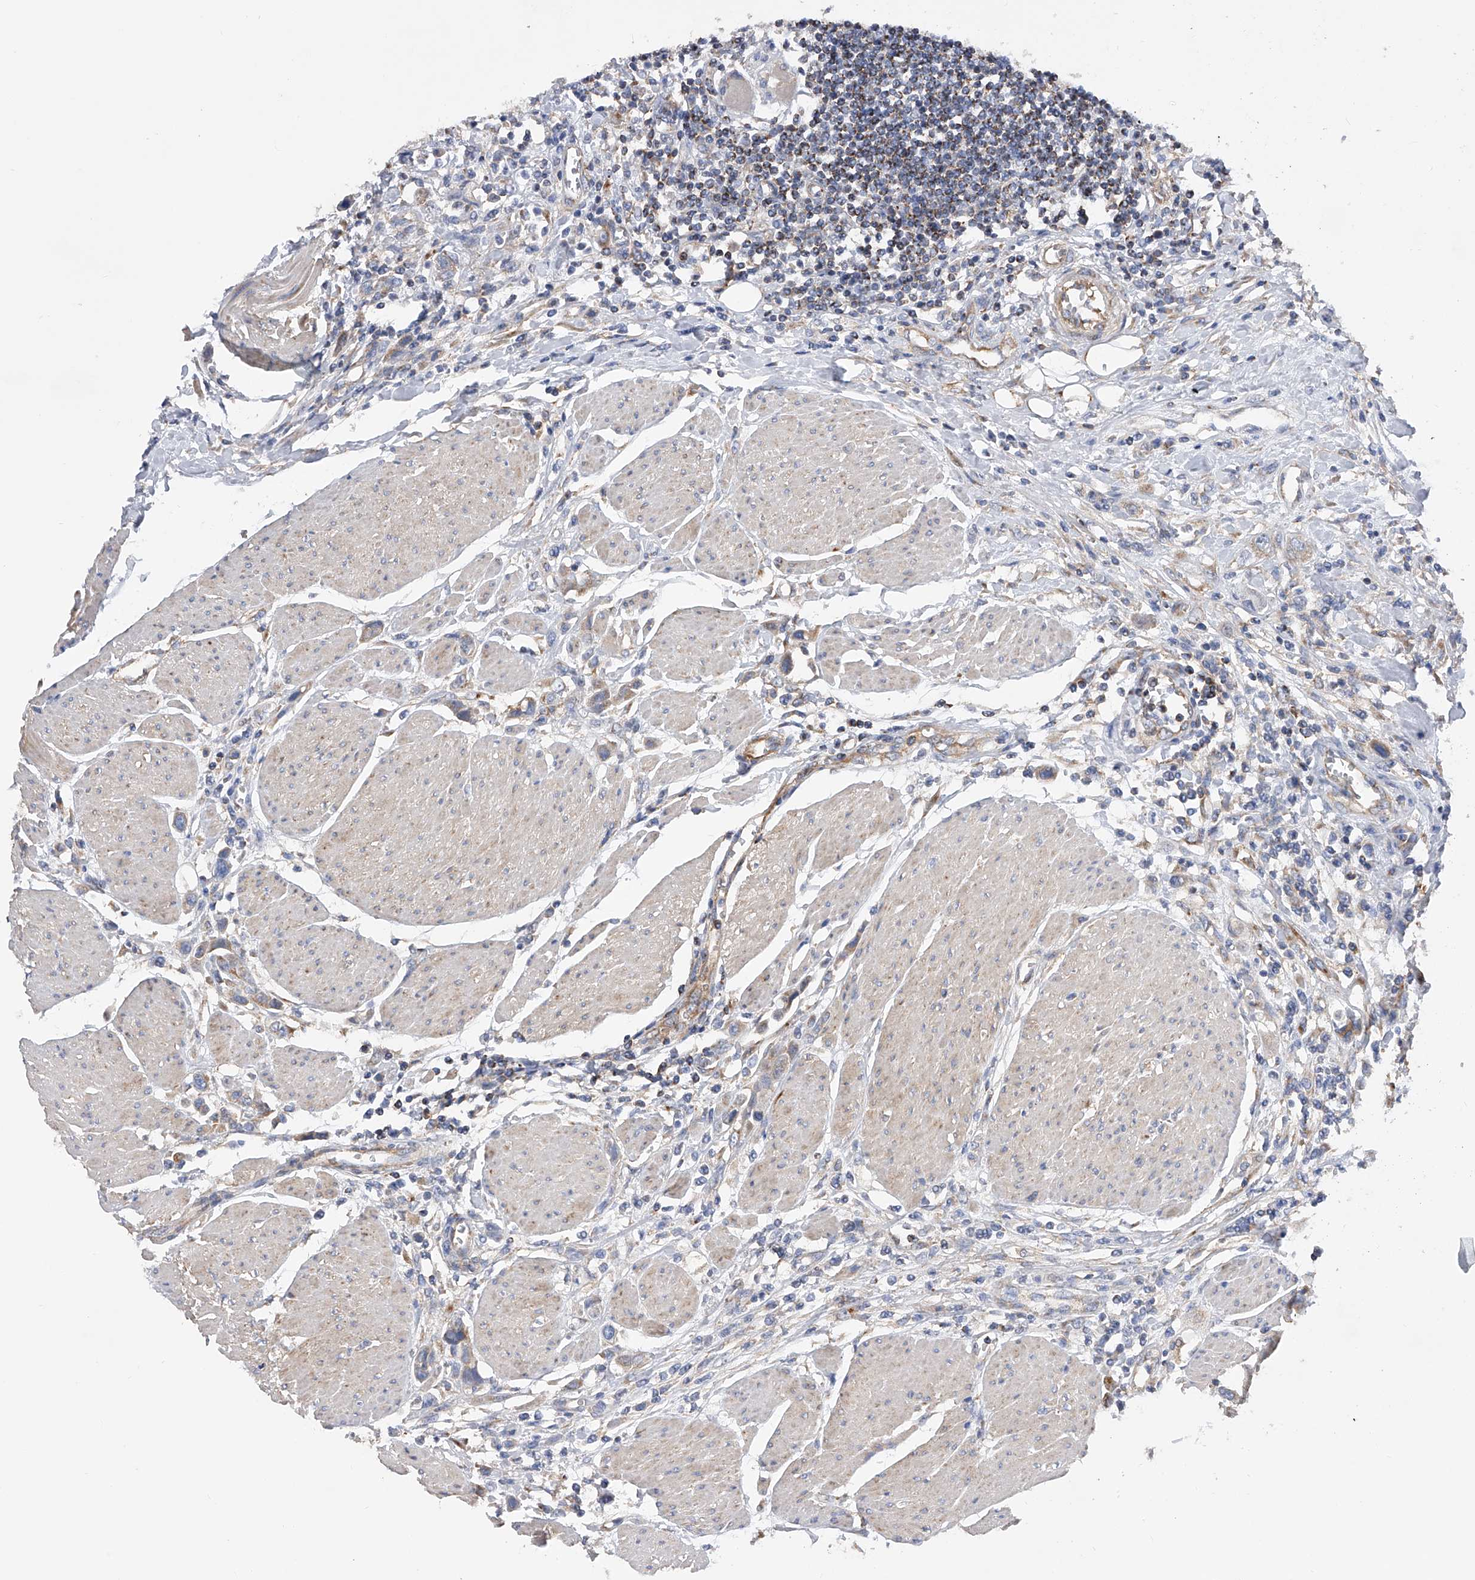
{"staining": {"intensity": "moderate", "quantity": "25%-75%", "location": "cytoplasmic/membranous"}, "tissue": "urothelial cancer", "cell_type": "Tumor cells", "image_type": "cancer", "snomed": [{"axis": "morphology", "description": "Urothelial carcinoma, High grade"}, {"axis": "topography", "description": "Urinary bladder"}], "caption": "Protein staining of high-grade urothelial carcinoma tissue shows moderate cytoplasmic/membranous staining in about 25%-75% of tumor cells.", "gene": "PDSS2", "patient": {"sex": "male", "age": 50}}